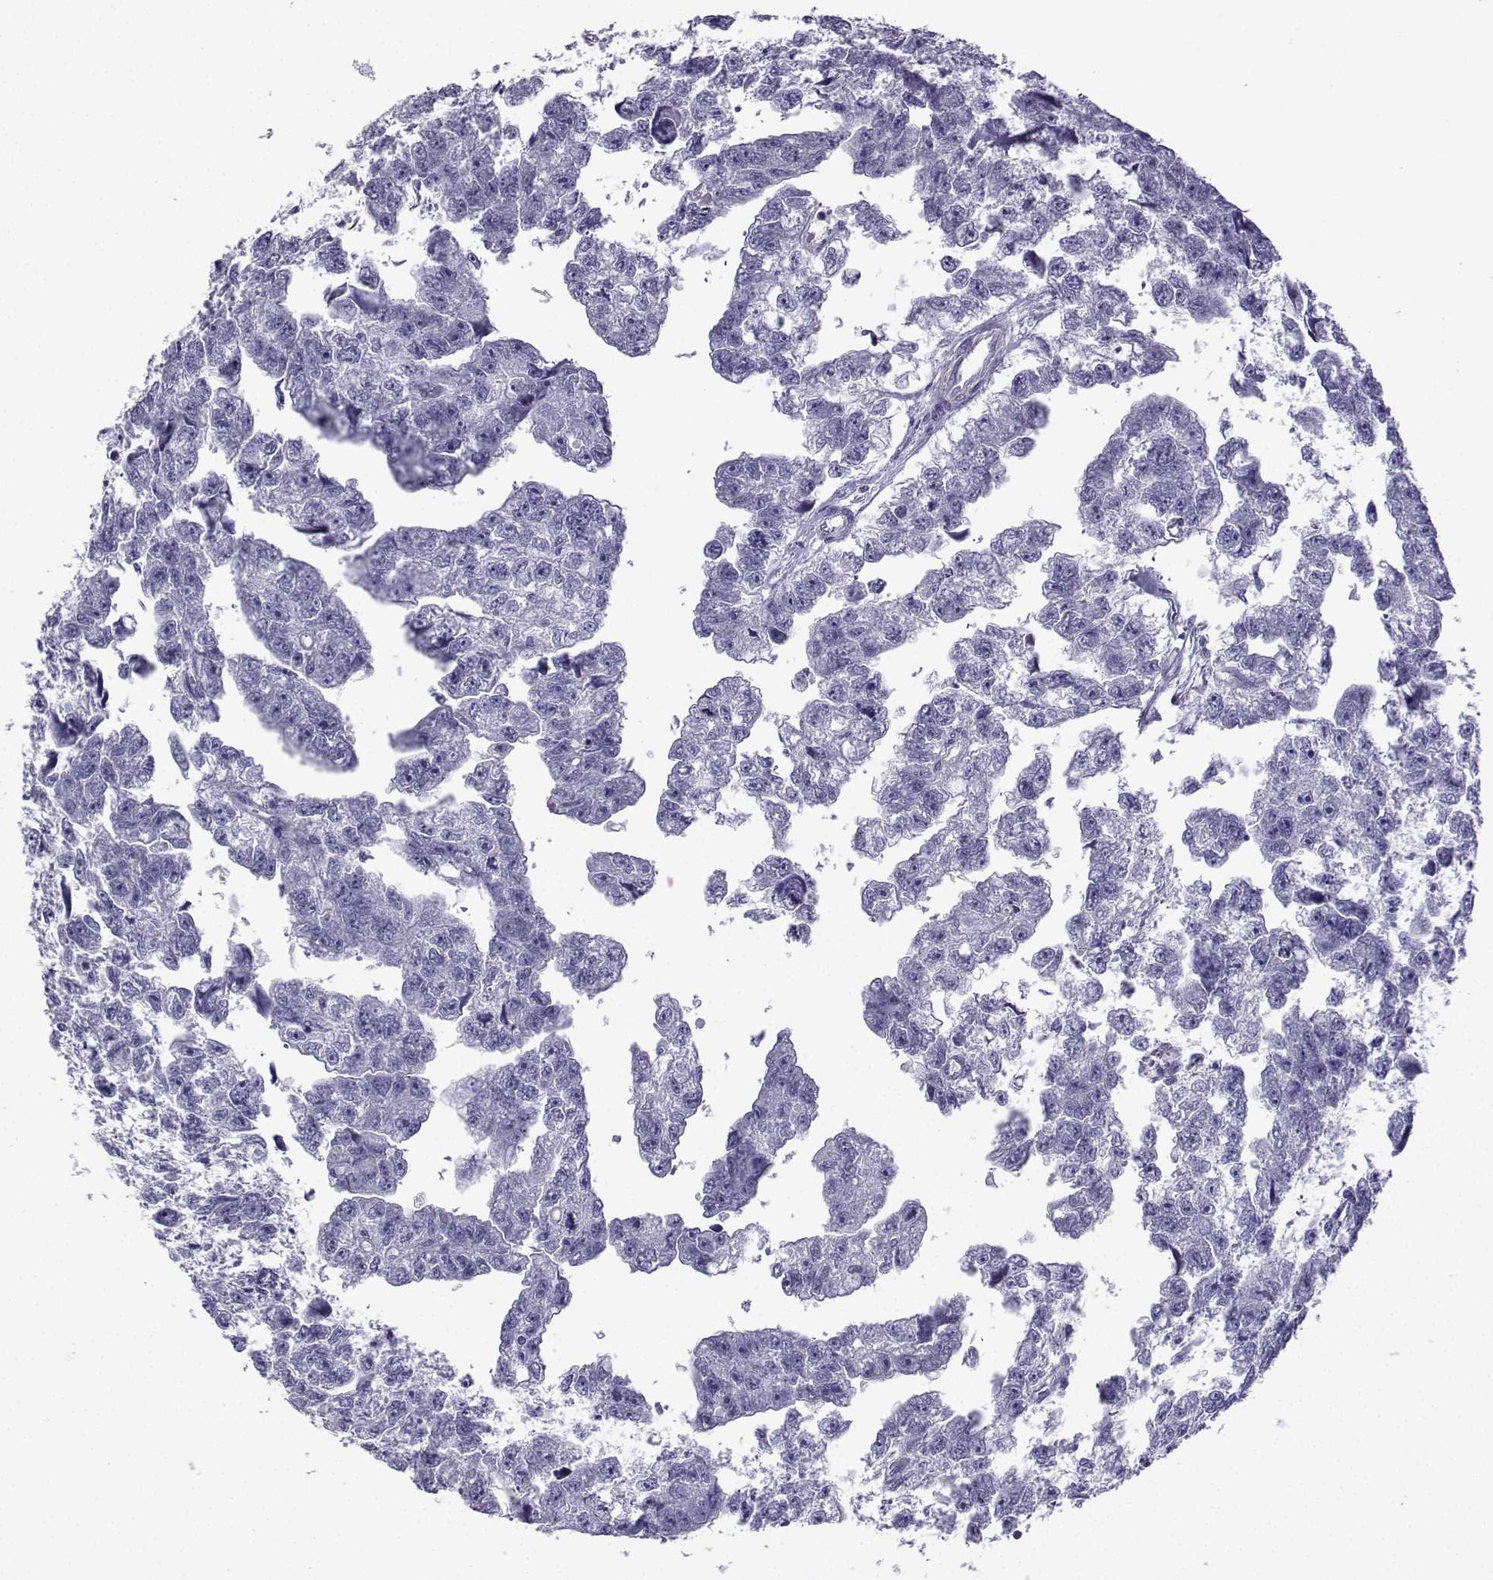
{"staining": {"intensity": "negative", "quantity": "none", "location": "none"}, "tissue": "testis cancer", "cell_type": "Tumor cells", "image_type": "cancer", "snomed": [{"axis": "morphology", "description": "Carcinoma, Embryonal, NOS"}, {"axis": "morphology", "description": "Teratoma, malignant, NOS"}, {"axis": "topography", "description": "Testis"}], "caption": "A high-resolution histopathology image shows immunohistochemistry staining of testis embryonal carcinoma, which exhibits no significant expression in tumor cells. Nuclei are stained in blue.", "gene": "SPACA7", "patient": {"sex": "male", "age": 44}}